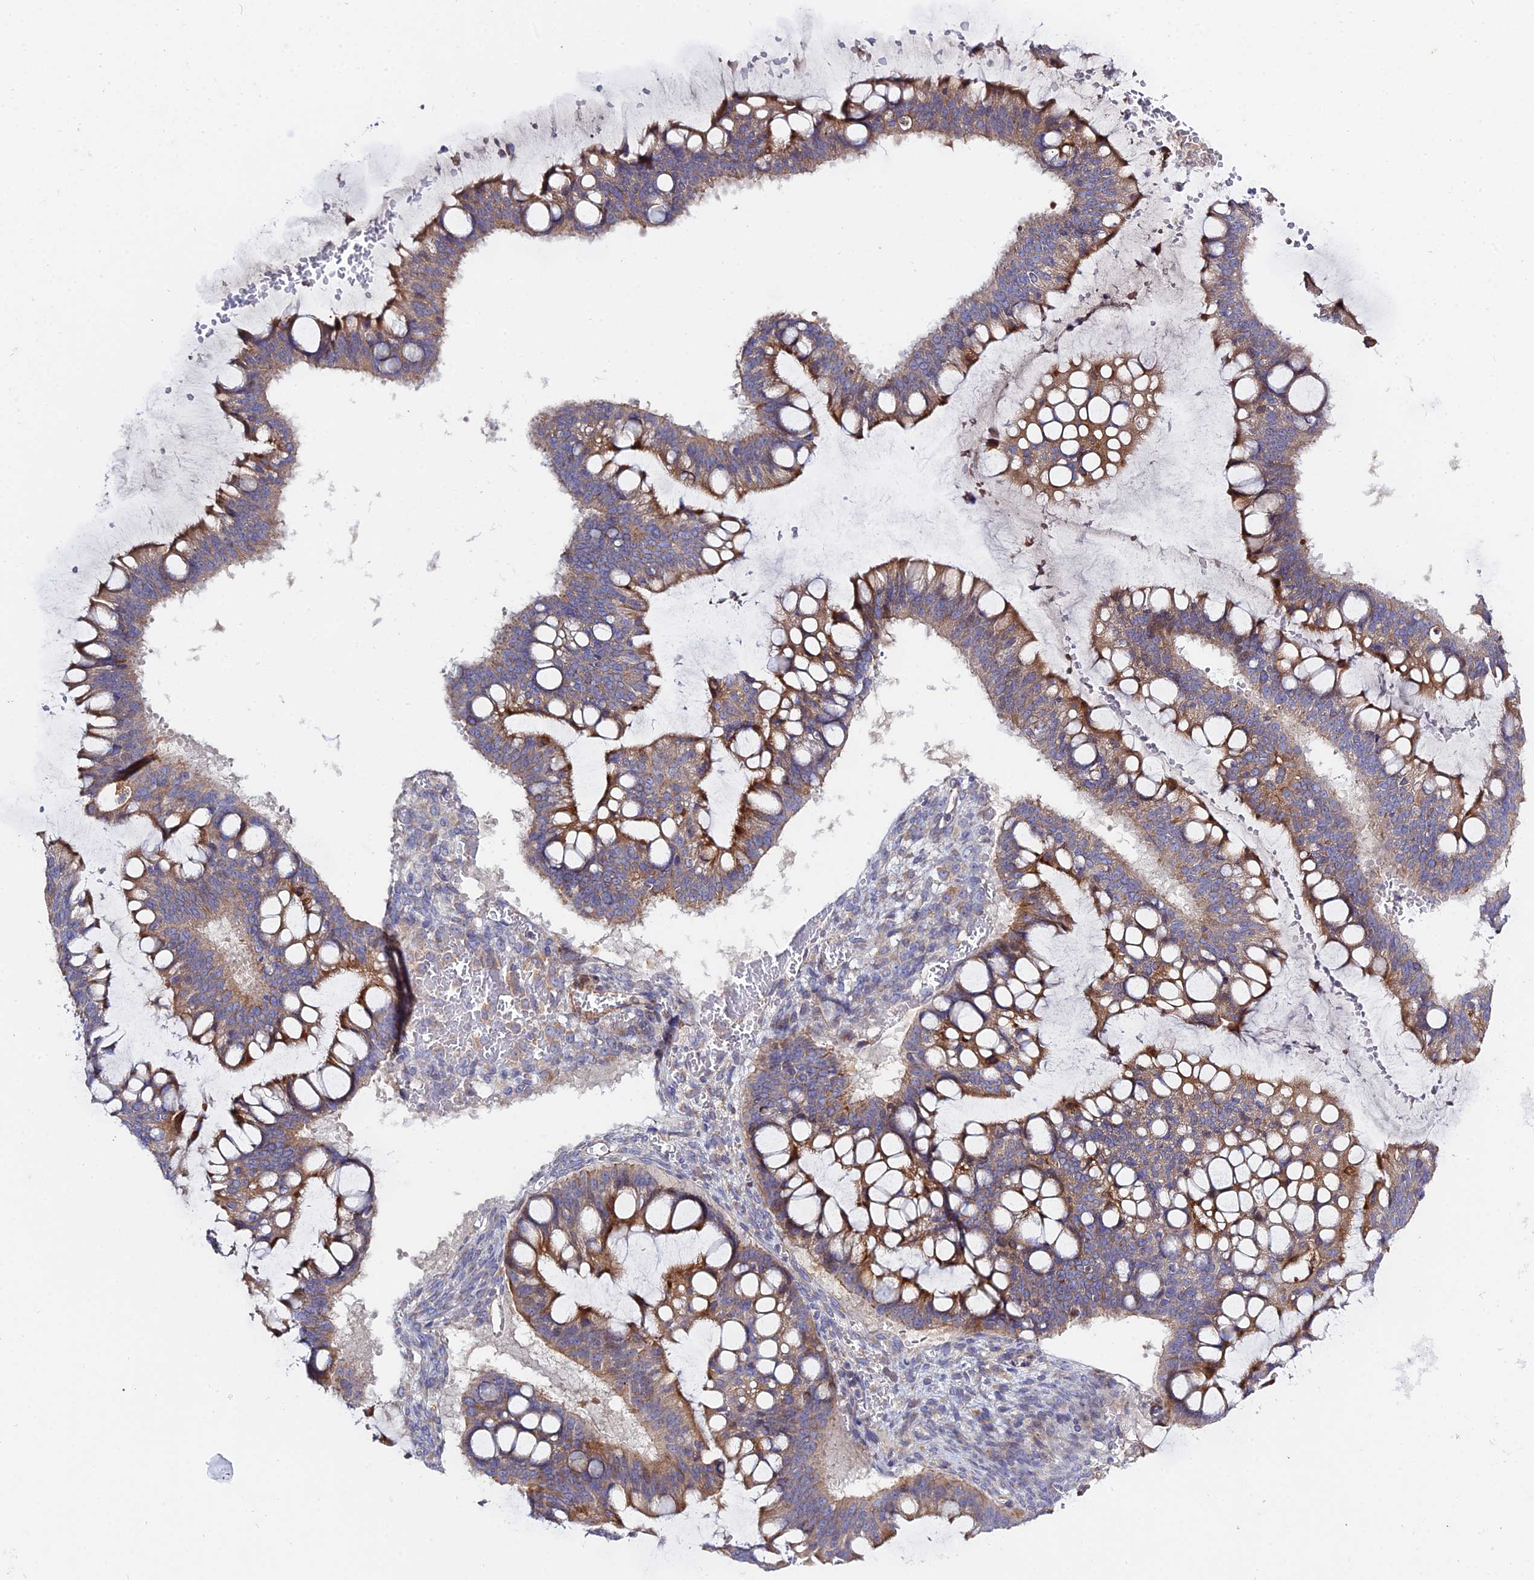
{"staining": {"intensity": "moderate", "quantity": ">75%", "location": "cytoplasmic/membranous"}, "tissue": "ovarian cancer", "cell_type": "Tumor cells", "image_type": "cancer", "snomed": [{"axis": "morphology", "description": "Cystadenocarcinoma, mucinous, NOS"}, {"axis": "topography", "description": "Ovary"}], "caption": "Ovarian cancer (mucinous cystadenocarcinoma) stained with a brown dye reveals moderate cytoplasmic/membranous positive expression in approximately >75% of tumor cells.", "gene": "ARL6IP1", "patient": {"sex": "female", "age": 73}}